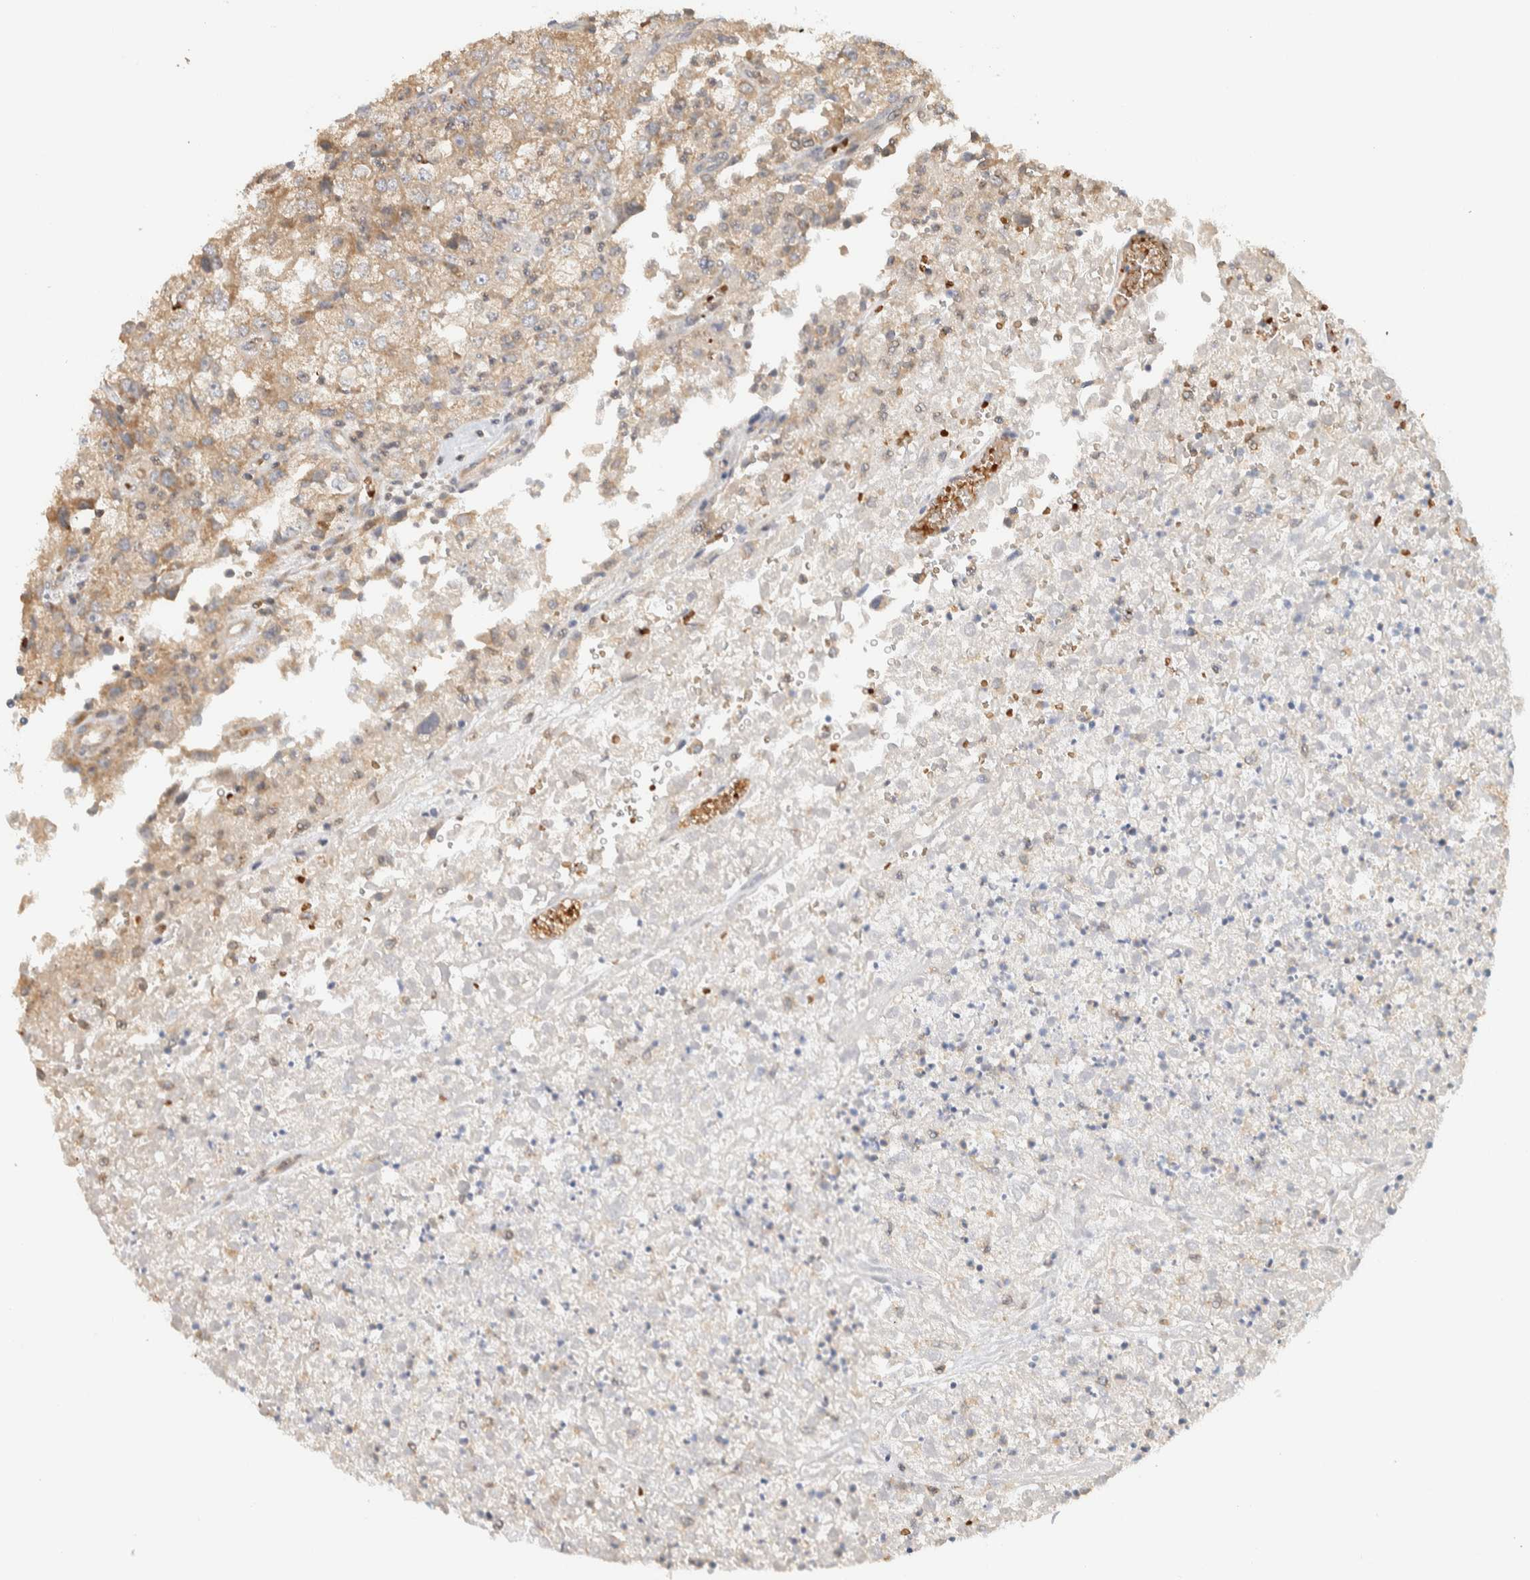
{"staining": {"intensity": "weak", "quantity": ">75%", "location": "cytoplasmic/membranous"}, "tissue": "renal cancer", "cell_type": "Tumor cells", "image_type": "cancer", "snomed": [{"axis": "morphology", "description": "Adenocarcinoma, NOS"}, {"axis": "topography", "description": "Kidney"}], "caption": "Protein staining shows weak cytoplasmic/membranous positivity in approximately >75% of tumor cells in adenocarcinoma (renal).", "gene": "TTI2", "patient": {"sex": "female", "age": 54}}